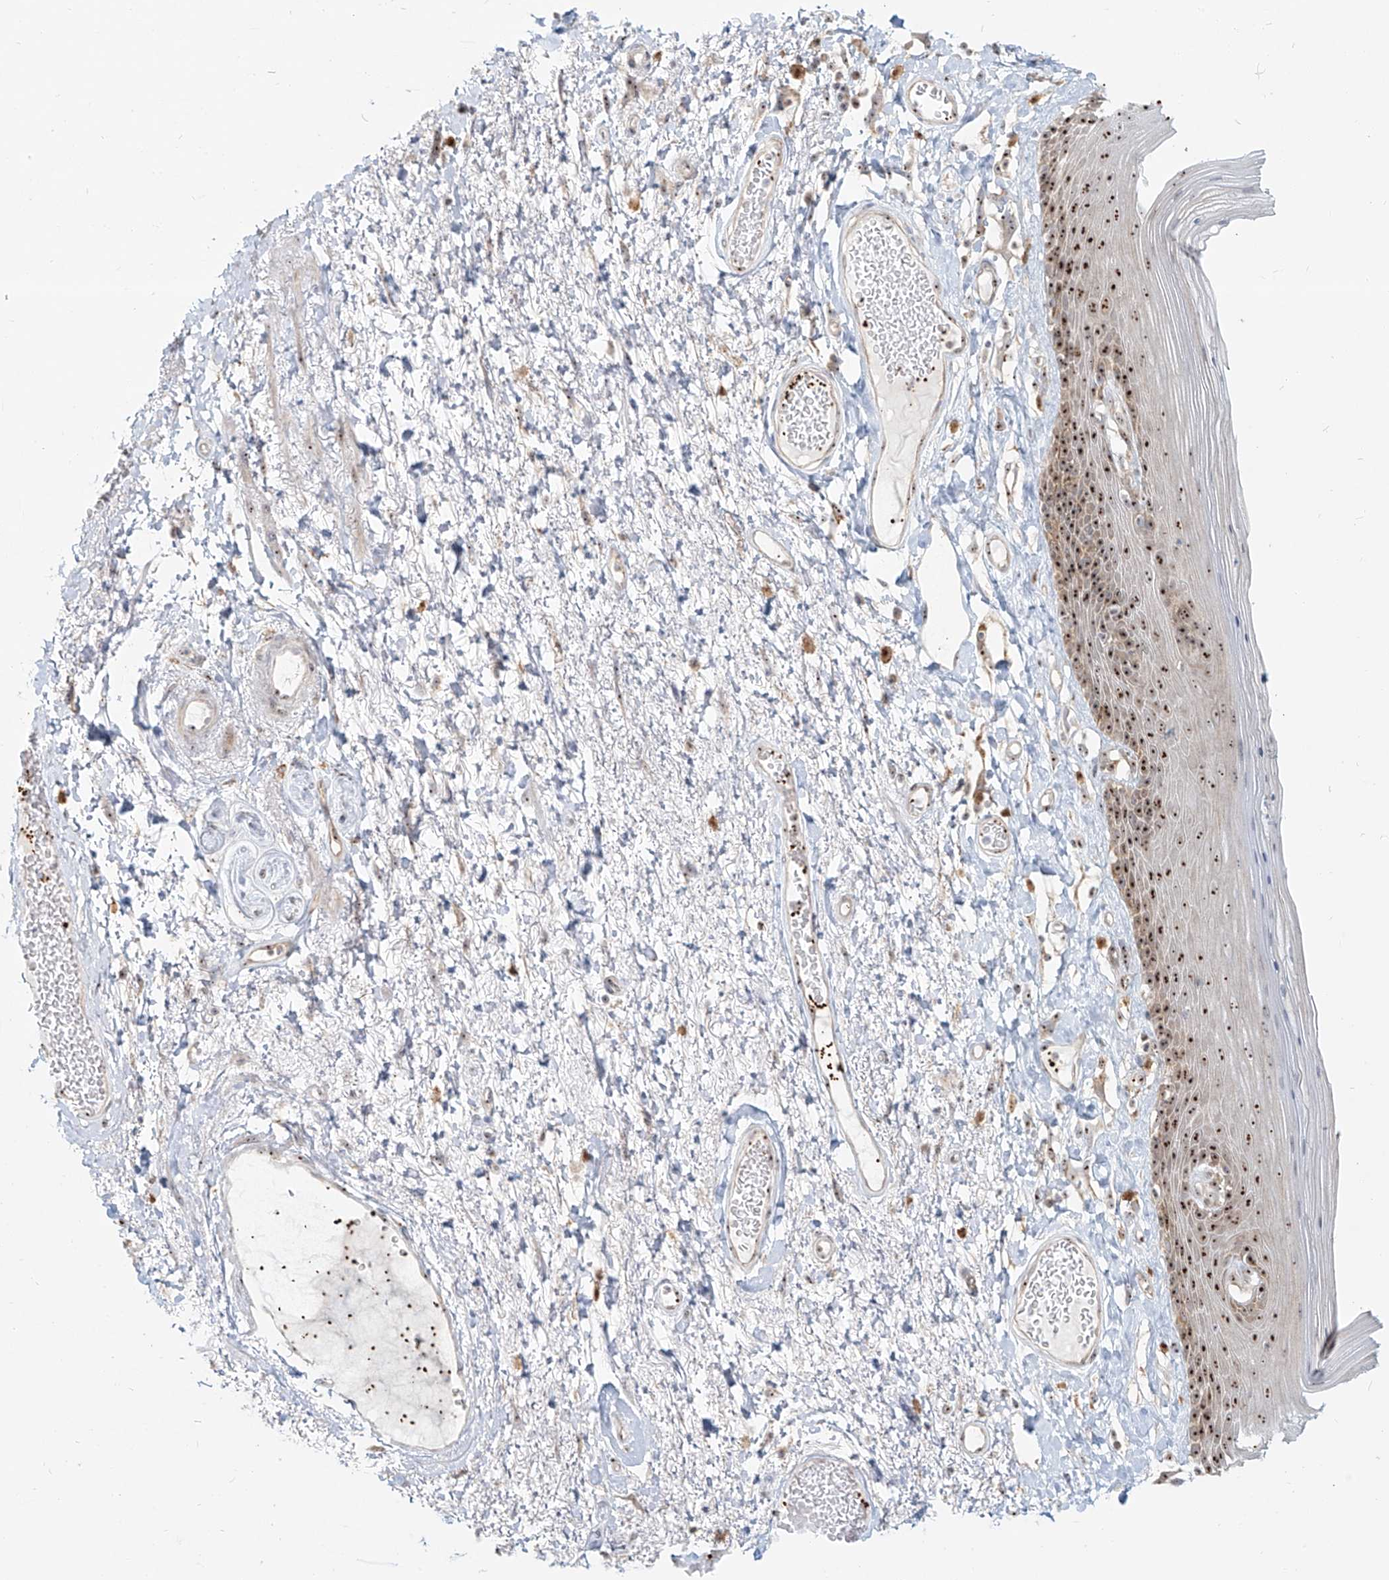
{"staining": {"intensity": "strong", "quantity": ">75%", "location": "cytoplasmic/membranous,nuclear"}, "tissue": "skin", "cell_type": "Epidermal cells", "image_type": "normal", "snomed": [{"axis": "morphology", "description": "Normal tissue, NOS"}, {"axis": "topography", "description": "Anal"}], "caption": "Immunohistochemistry of benign skin exhibits high levels of strong cytoplasmic/membranous,nuclear positivity in approximately >75% of epidermal cells. The protein of interest is stained brown, and the nuclei are stained in blue (DAB (3,3'-diaminobenzidine) IHC with brightfield microscopy, high magnification).", "gene": "BYSL", "patient": {"sex": "male", "age": 69}}